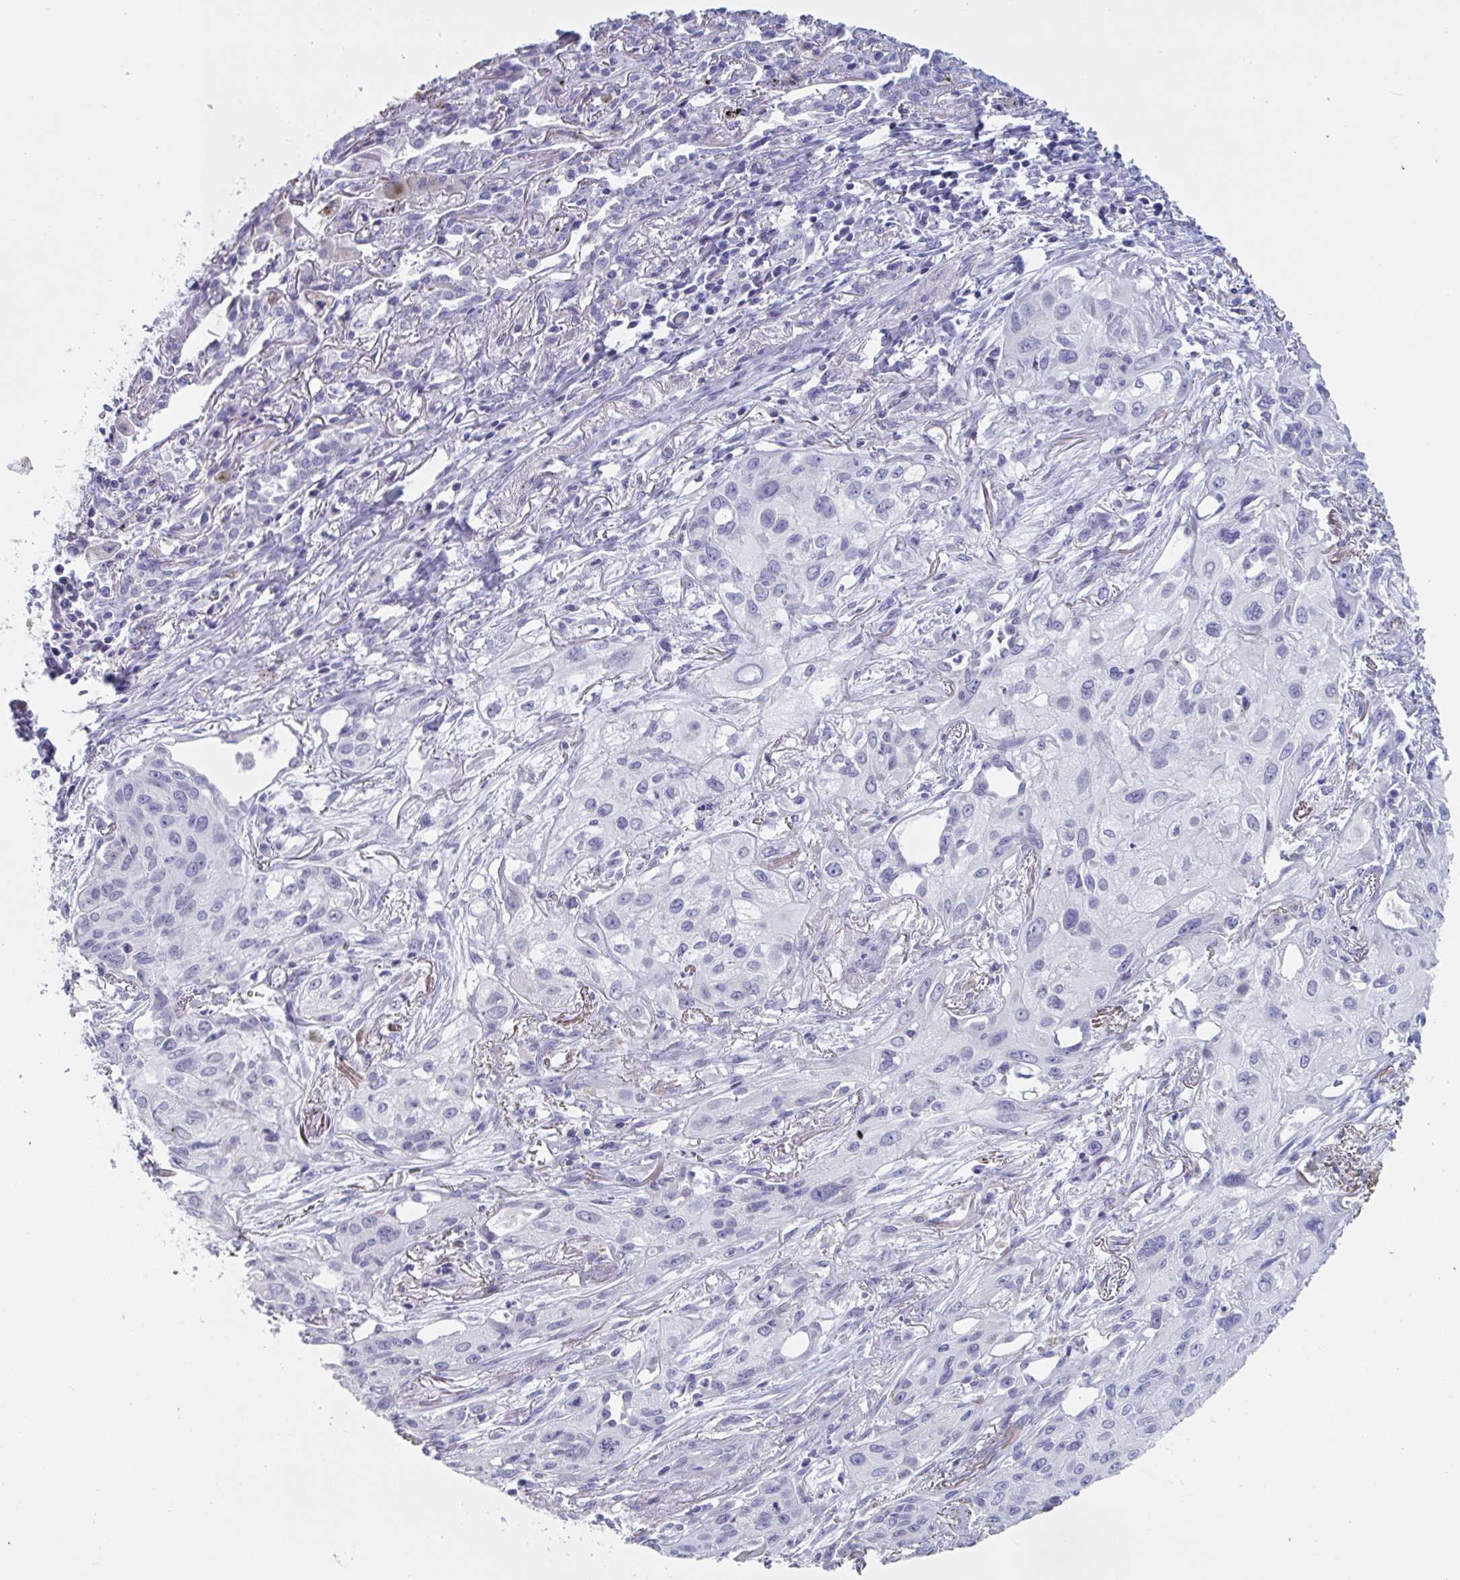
{"staining": {"intensity": "negative", "quantity": "none", "location": "none"}, "tissue": "lung cancer", "cell_type": "Tumor cells", "image_type": "cancer", "snomed": [{"axis": "morphology", "description": "Squamous cell carcinoma, NOS"}, {"axis": "topography", "description": "Lung"}], "caption": "Tumor cells show no significant staining in squamous cell carcinoma (lung).", "gene": "NDUFC2", "patient": {"sex": "male", "age": 71}}